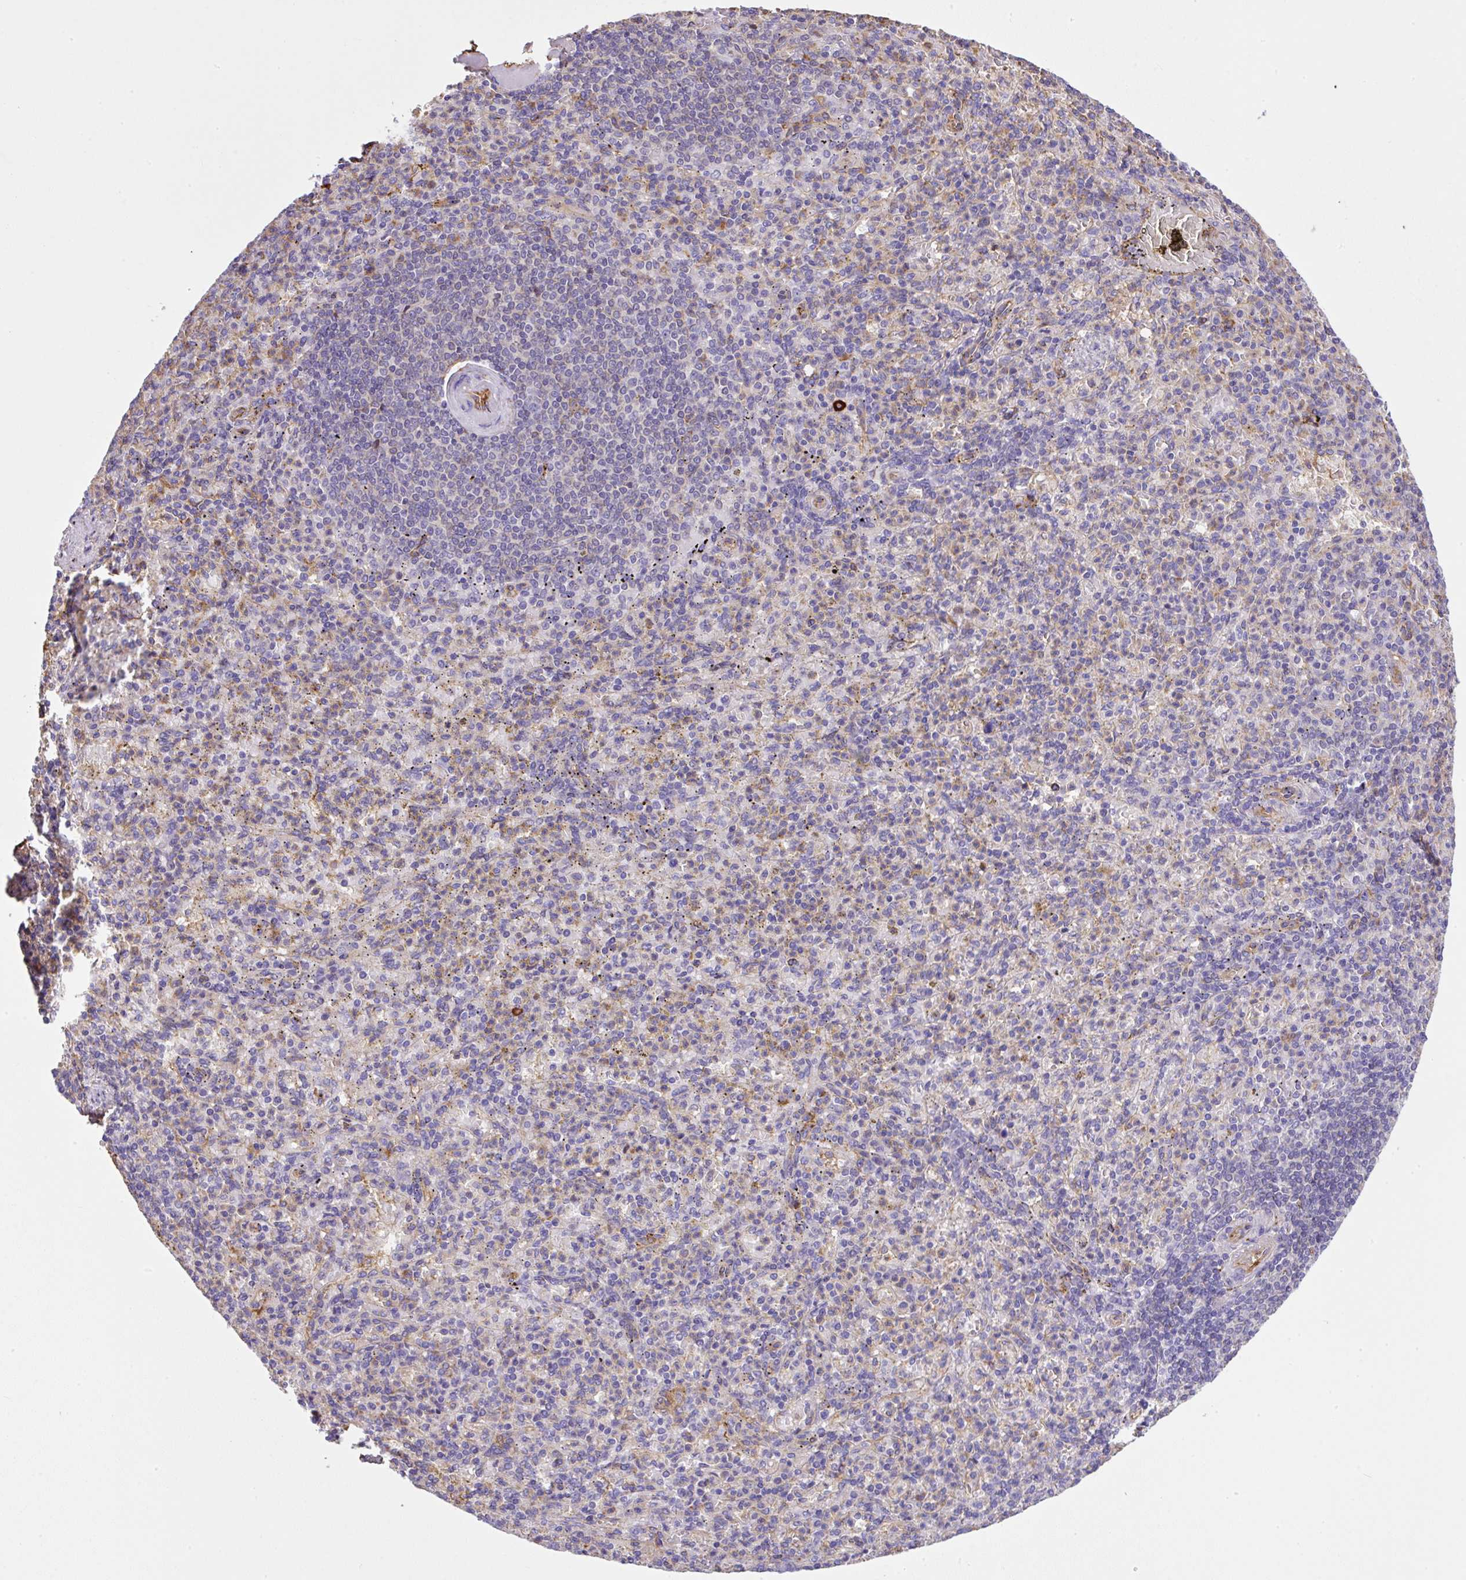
{"staining": {"intensity": "negative", "quantity": "none", "location": "none"}, "tissue": "spleen", "cell_type": "Cells in red pulp", "image_type": "normal", "snomed": [{"axis": "morphology", "description": "Normal tissue, NOS"}, {"axis": "topography", "description": "Spleen"}], "caption": "This is an immunohistochemistry (IHC) micrograph of normal spleen. There is no staining in cells in red pulp.", "gene": "MAGEB5", "patient": {"sex": "female", "age": 74}}